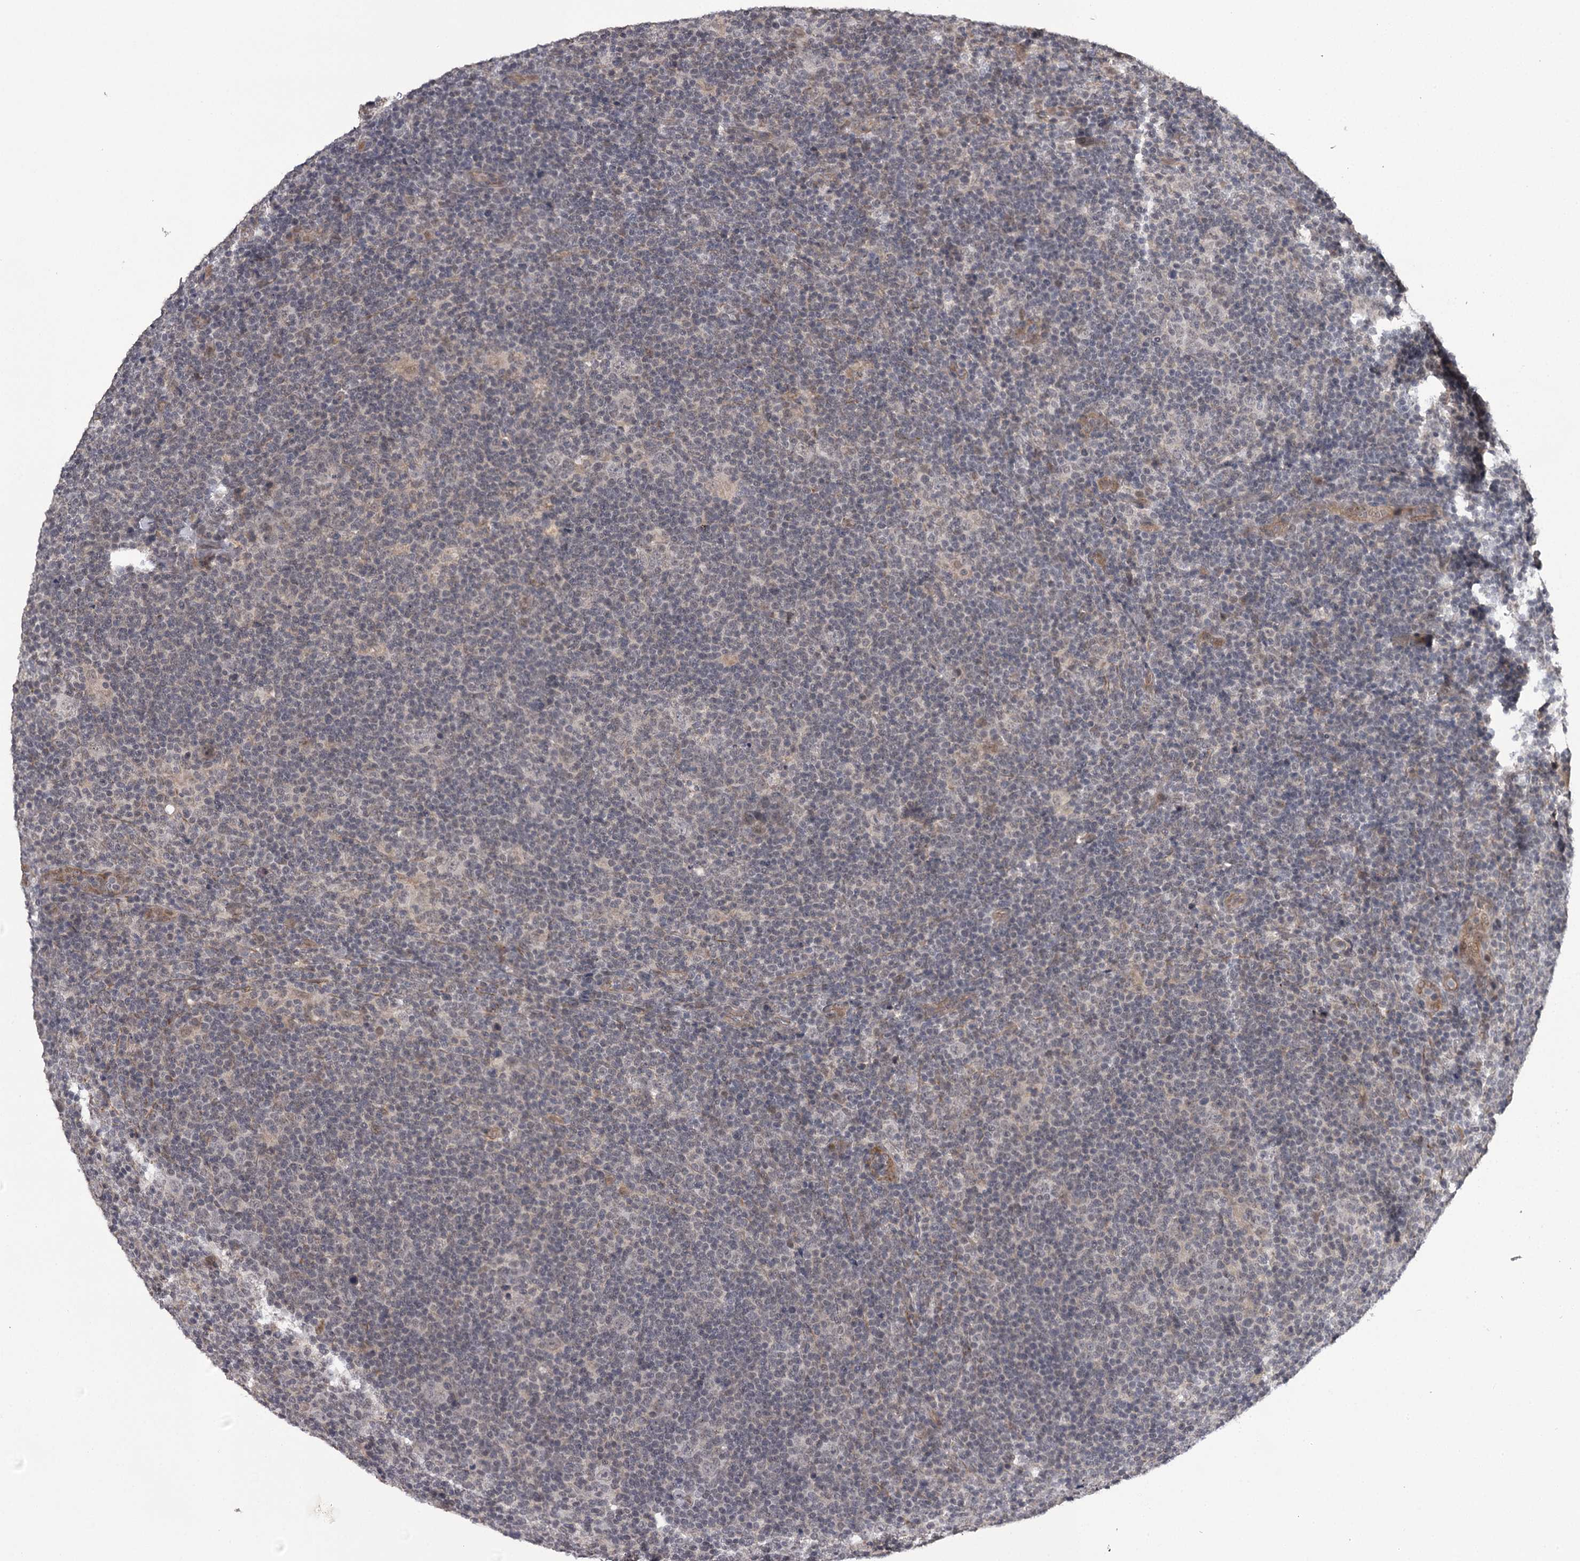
{"staining": {"intensity": "negative", "quantity": "none", "location": "none"}, "tissue": "lymphoma", "cell_type": "Tumor cells", "image_type": "cancer", "snomed": [{"axis": "morphology", "description": "Hodgkin's disease, NOS"}, {"axis": "topography", "description": "Lymph node"}], "caption": "This photomicrograph is of lymphoma stained with immunohistochemistry (IHC) to label a protein in brown with the nuclei are counter-stained blue. There is no positivity in tumor cells.", "gene": "CWF19L2", "patient": {"sex": "female", "age": 57}}